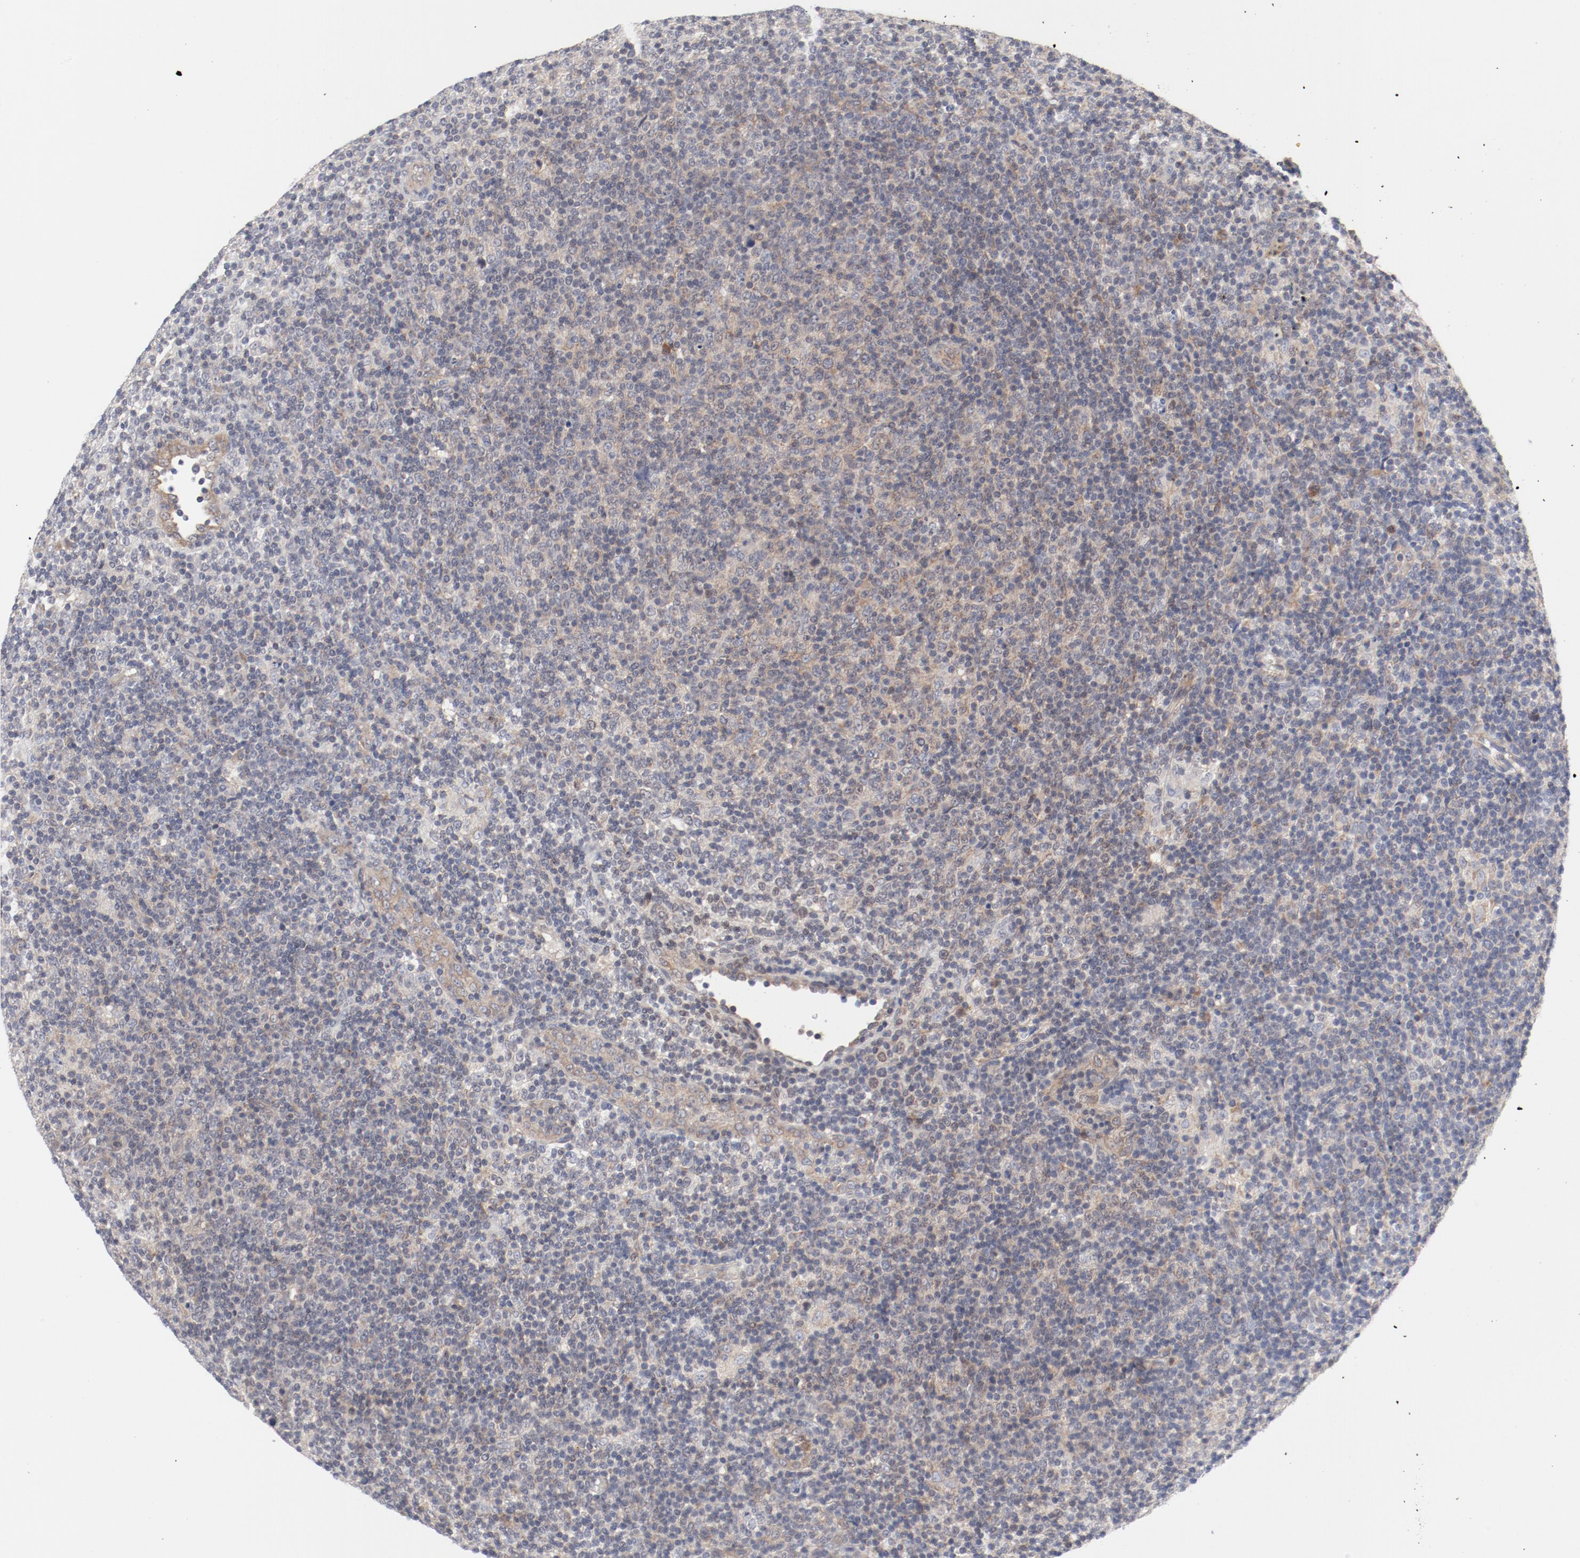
{"staining": {"intensity": "weak", "quantity": "25%-75%", "location": "cytoplasmic/membranous"}, "tissue": "lymphoma", "cell_type": "Tumor cells", "image_type": "cancer", "snomed": [{"axis": "morphology", "description": "Malignant lymphoma, non-Hodgkin's type, Low grade"}, {"axis": "topography", "description": "Lymph node"}], "caption": "Weak cytoplasmic/membranous protein positivity is seen in about 25%-75% of tumor cells in lymphoma.", "gene": "BAD", "patient": {"sex": "male", "age": 70}}